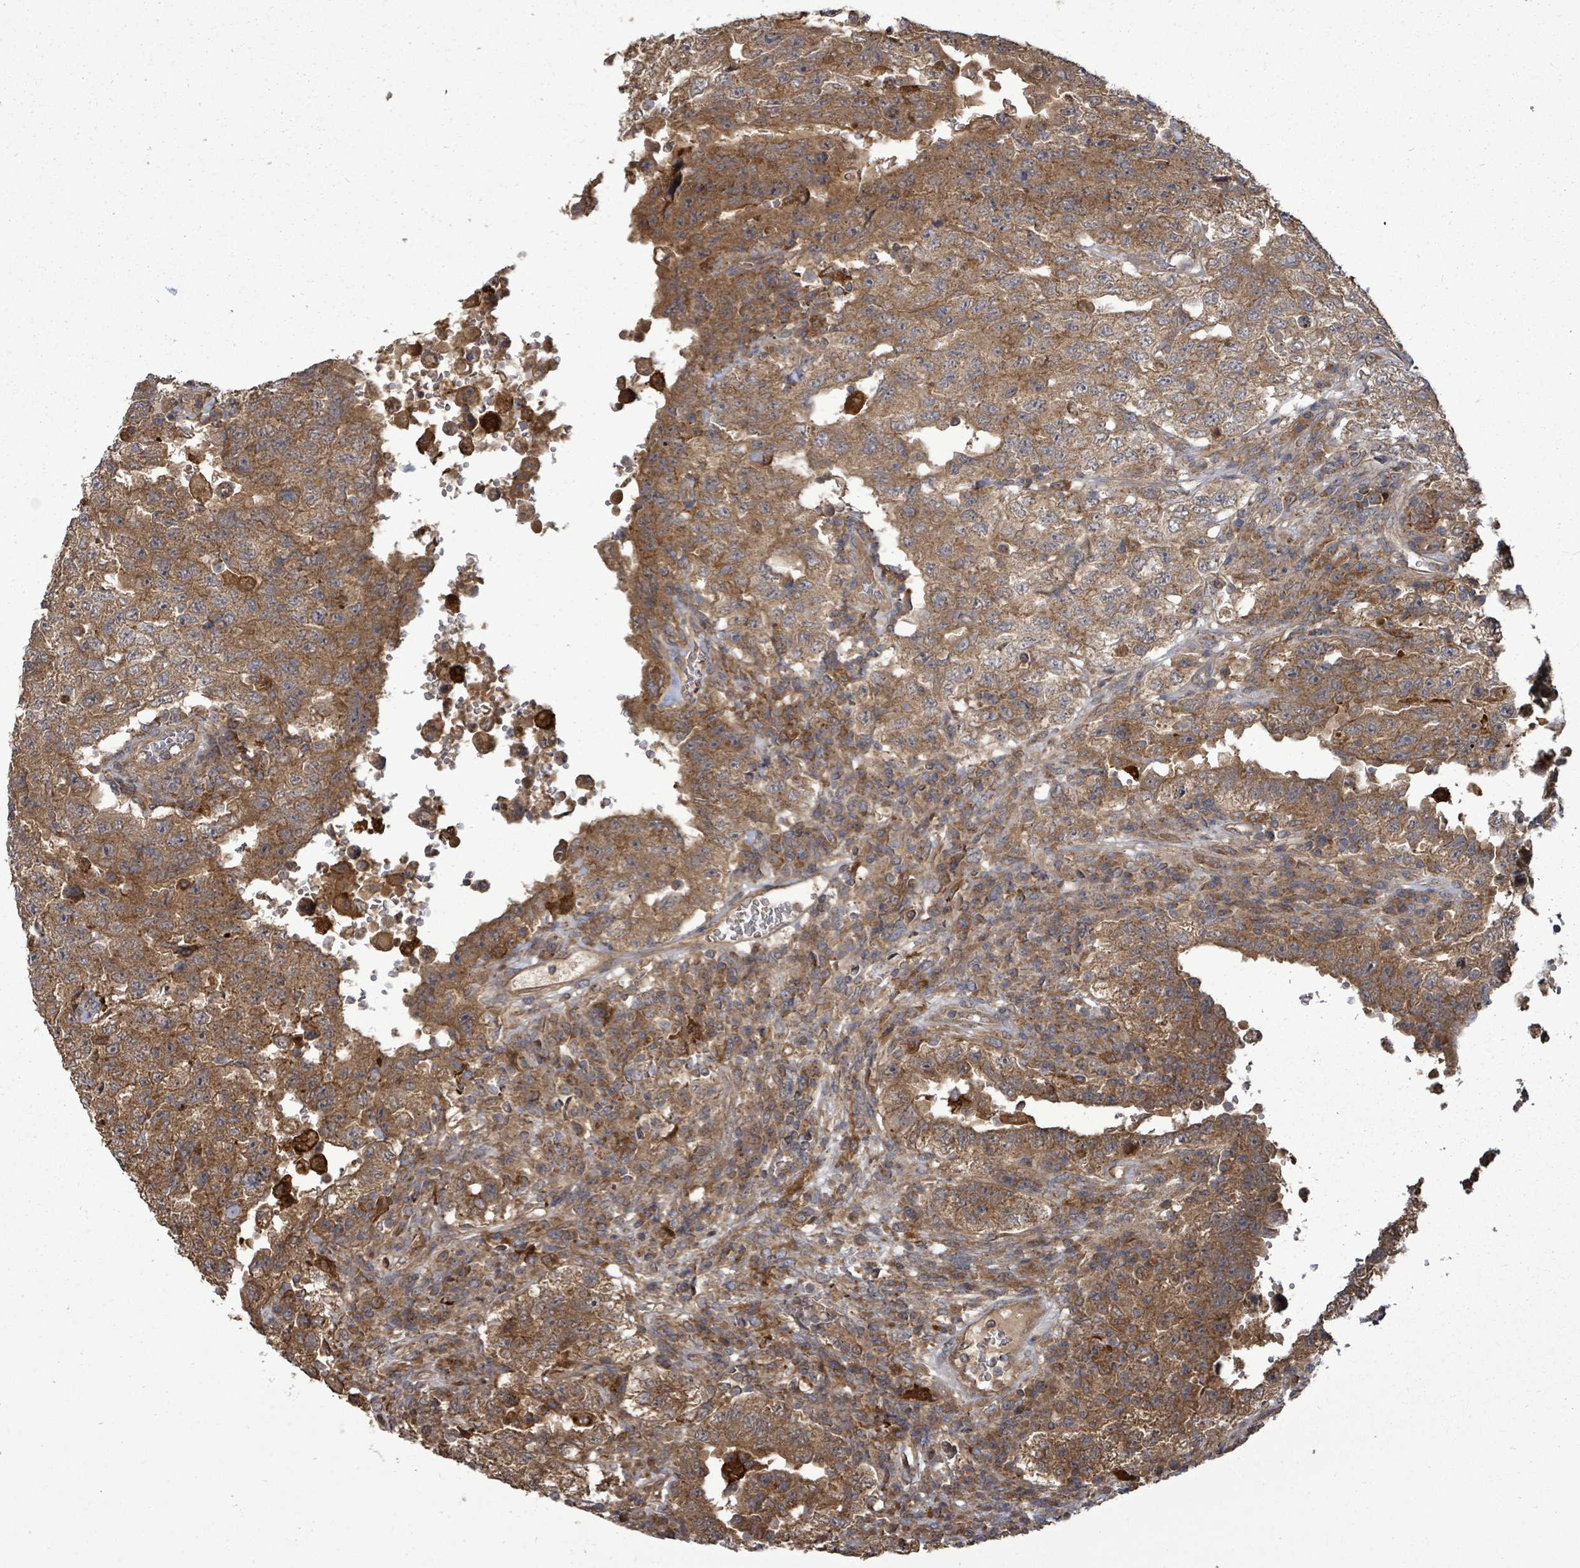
{"staining": {"intensity": "moderate", "quantity": ">75%", "location": "cytoplasmic/membranous"}, "tissue": "testis cancer", "cell_type": "Tumor cells", "image_type": "cancer", "snomed": [{"axis": "morphology", "description": "Carcinoma, Embryonal, NOS"}, {"axis": "topography", "description": "Testis"}], "caption": "Human testis embryonal carcinoma stained with a brown dye shows moderate cytoplasmic/membranous positive expression in about >75% of tumor cells.", "gene": "EIF3C", "patient": {"sex": "male", "age": 26}}